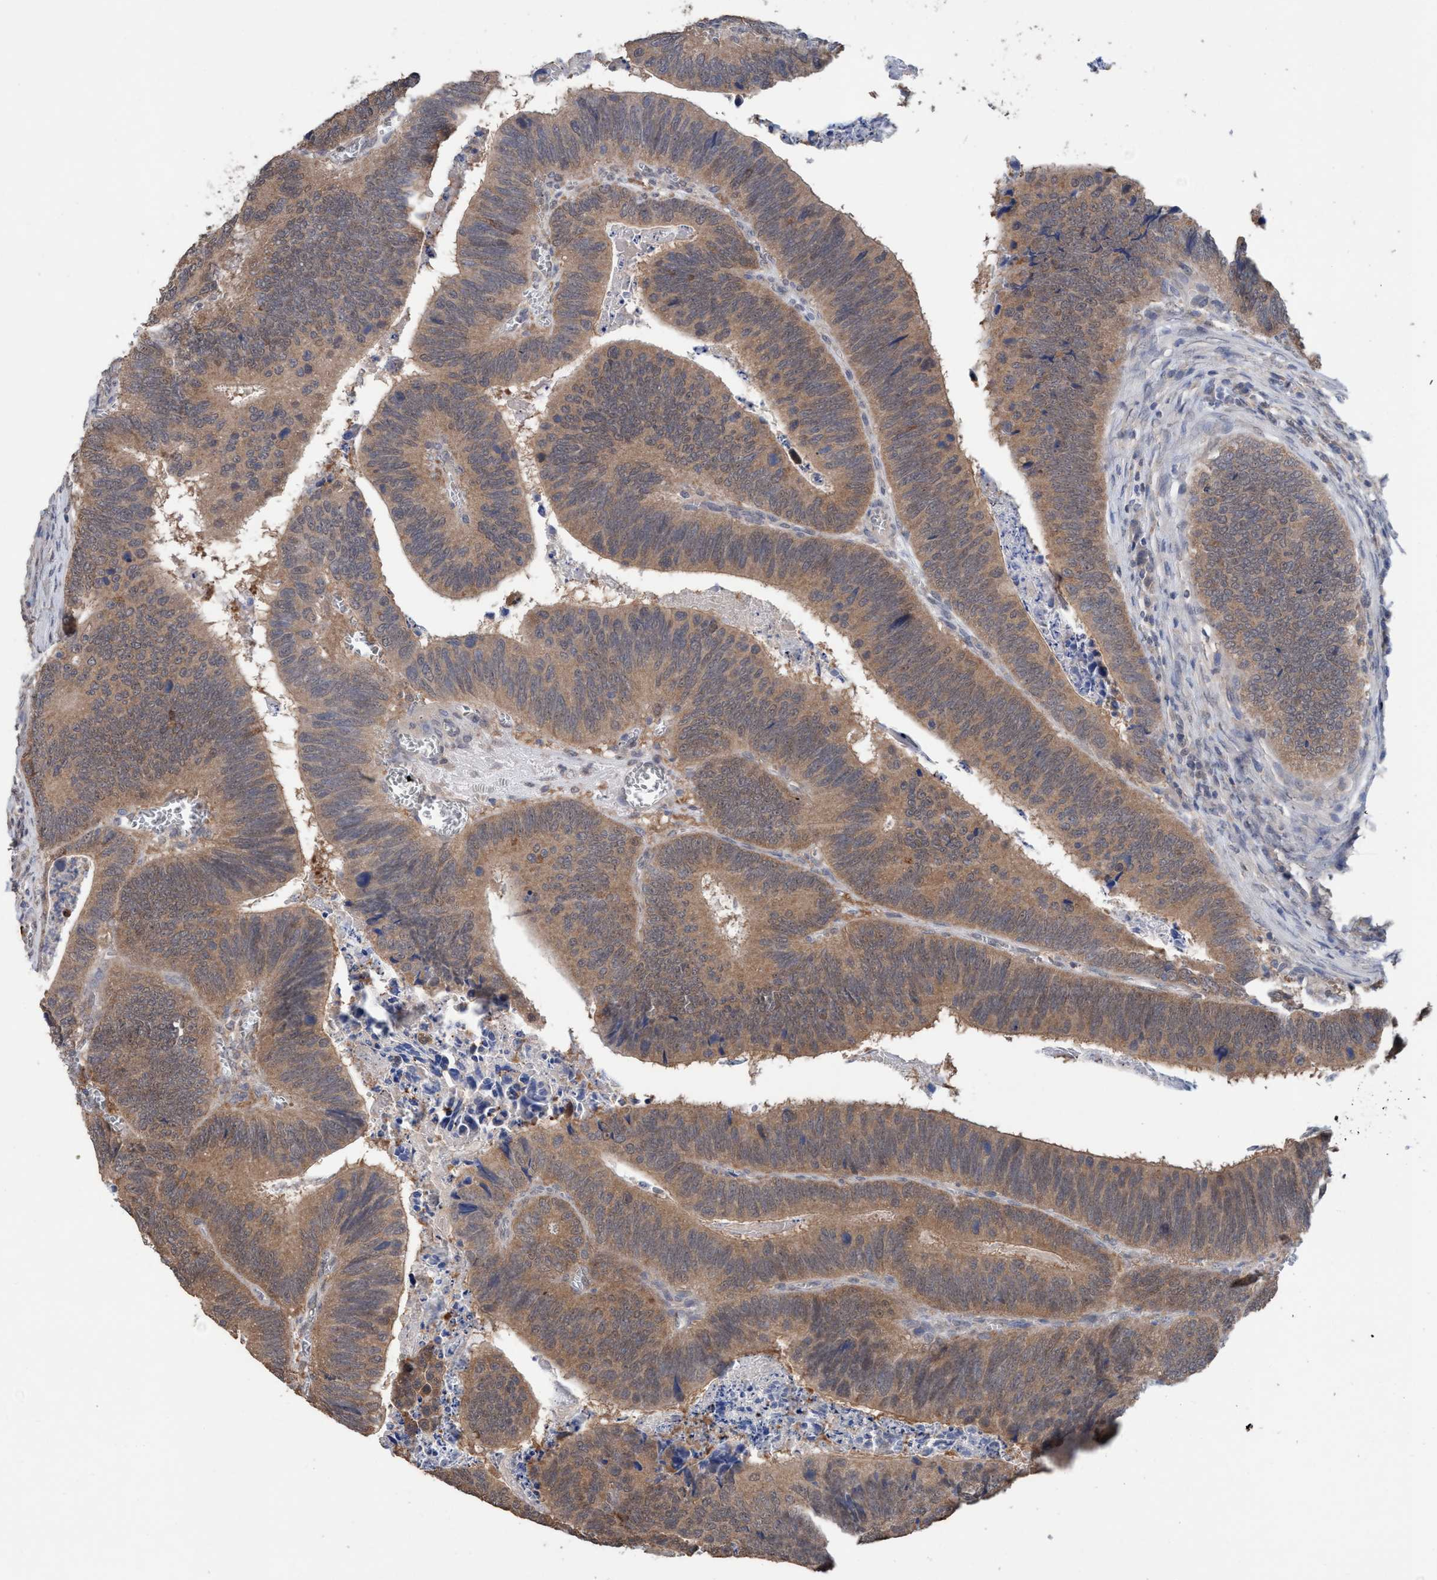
{"staining": {"intensity": "moderate", "quantity": ">75%", "location": "cytoplasmic/membranous"}, "tissue": "colorectal cancer", "cell_type": "Tumor cells", "image_type": "cancer", "snomed": [{"axis": "morphology", "description": "Inflammation, NOS"}, {"axis": "morphology", "description": "Adenocarcinoma, NOS"}, {"axis": "topography", "description": "Colon"}], "caption": "A brown stain highlights moderate cytoplasmic/membranous positivity of a protein in human adenocarcinoma (colorectal) tumor cells. (DAB IHC with brightfield microscopy, high magnification).", "gene": "GLOD4", "patient": {"sex": "male", "age": 72}}